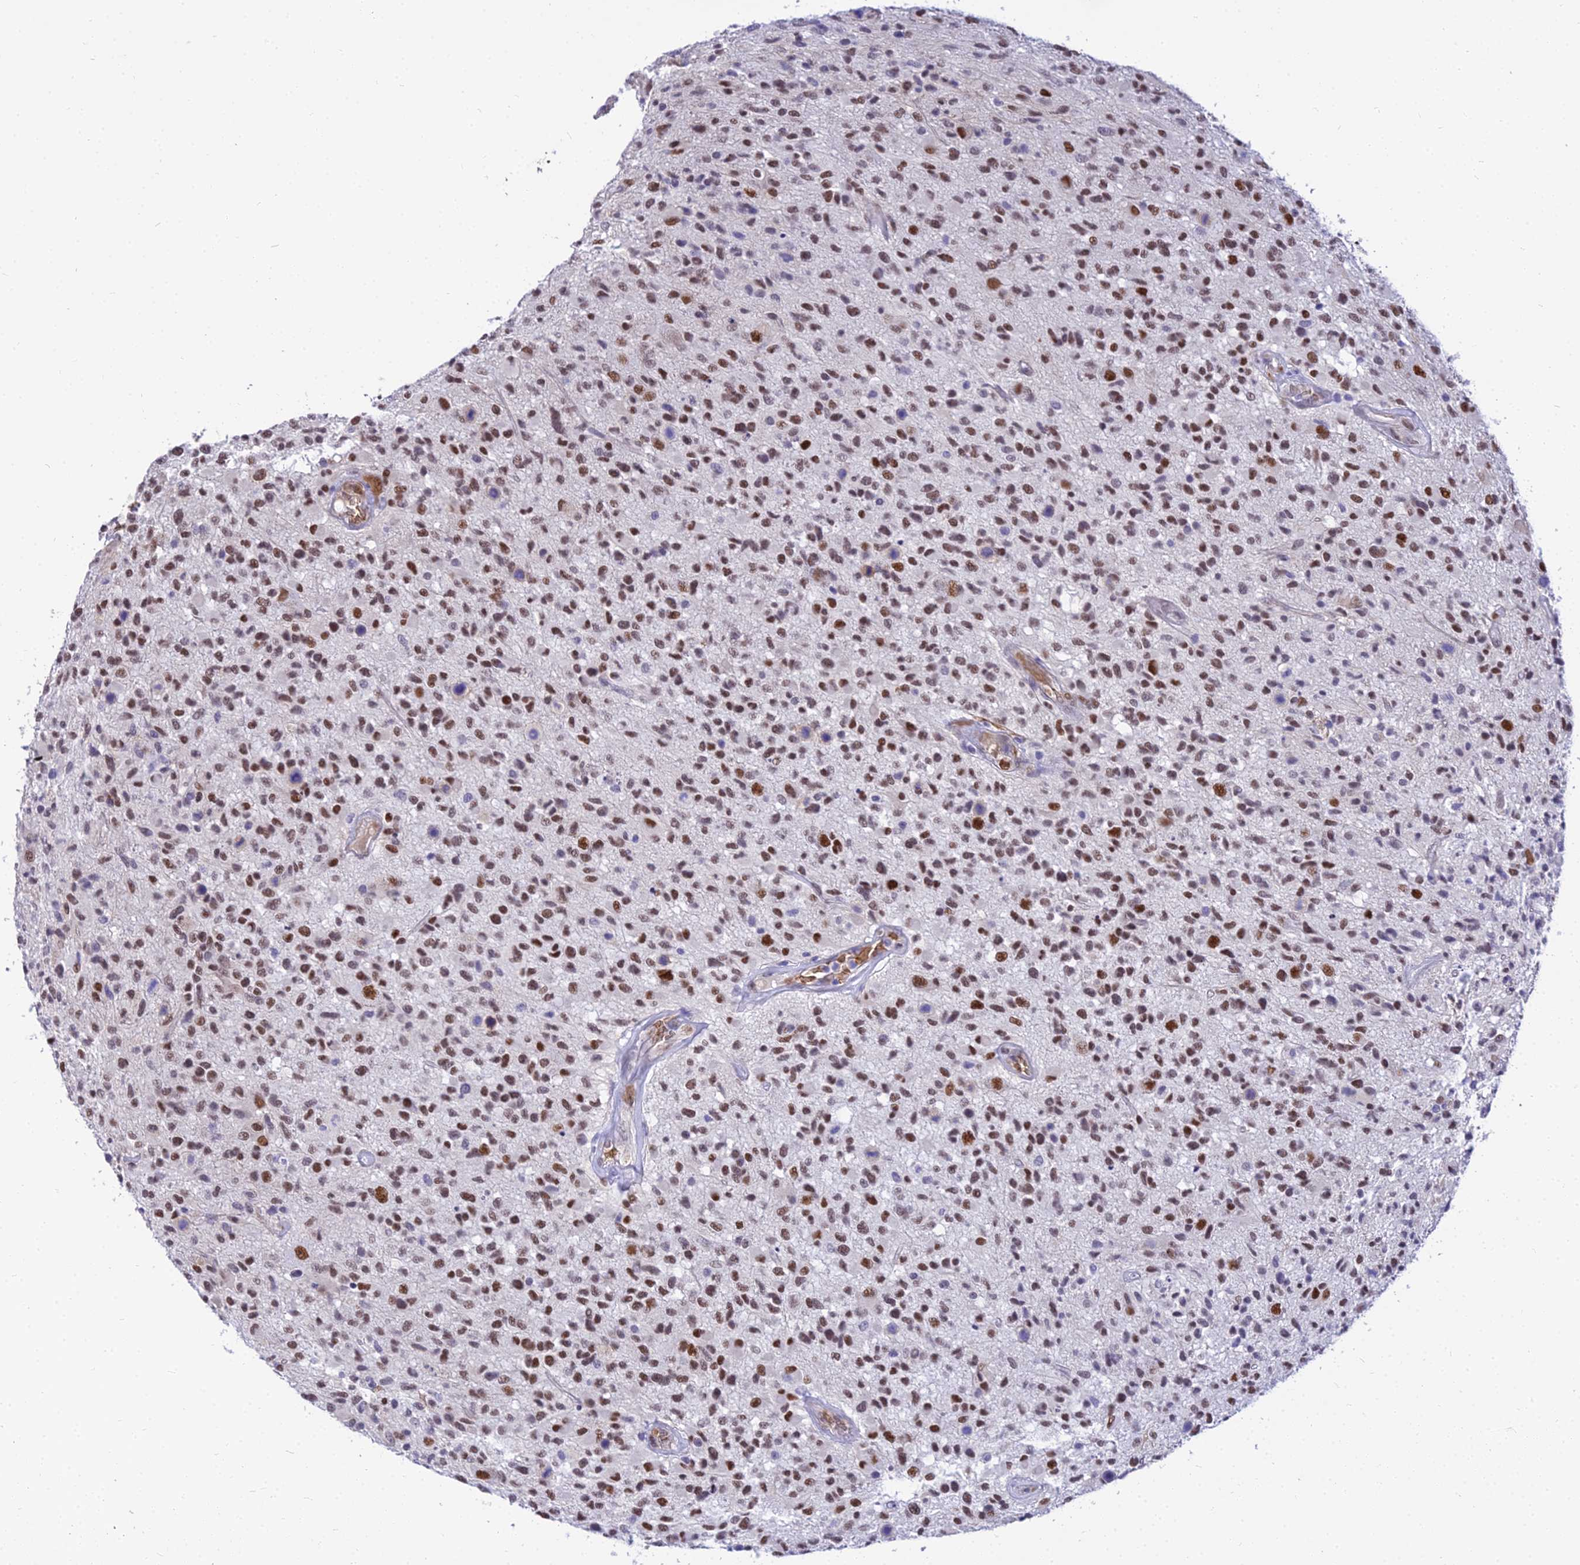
{"staining": {"intensity": "moderate", "quantity": "25%-75%", "location": "nuclear"}, "tissue": "glioma", "cell_type": "Tumor cells", "image_type": "cancer", "snomed": [{"axis": "morphology", "description": "Glioma, malignant, High grade"}, {"axis": "morphology", "description": "Glioblastoma, NOS"}, {"axis": "topography", "description": "Brain"}], "caption": "Human glioma stained with a protein marker exhibits moderate staining in tumor cells.", "gene": "BCL9", "patient": {"sex": "male", "age": 60}}